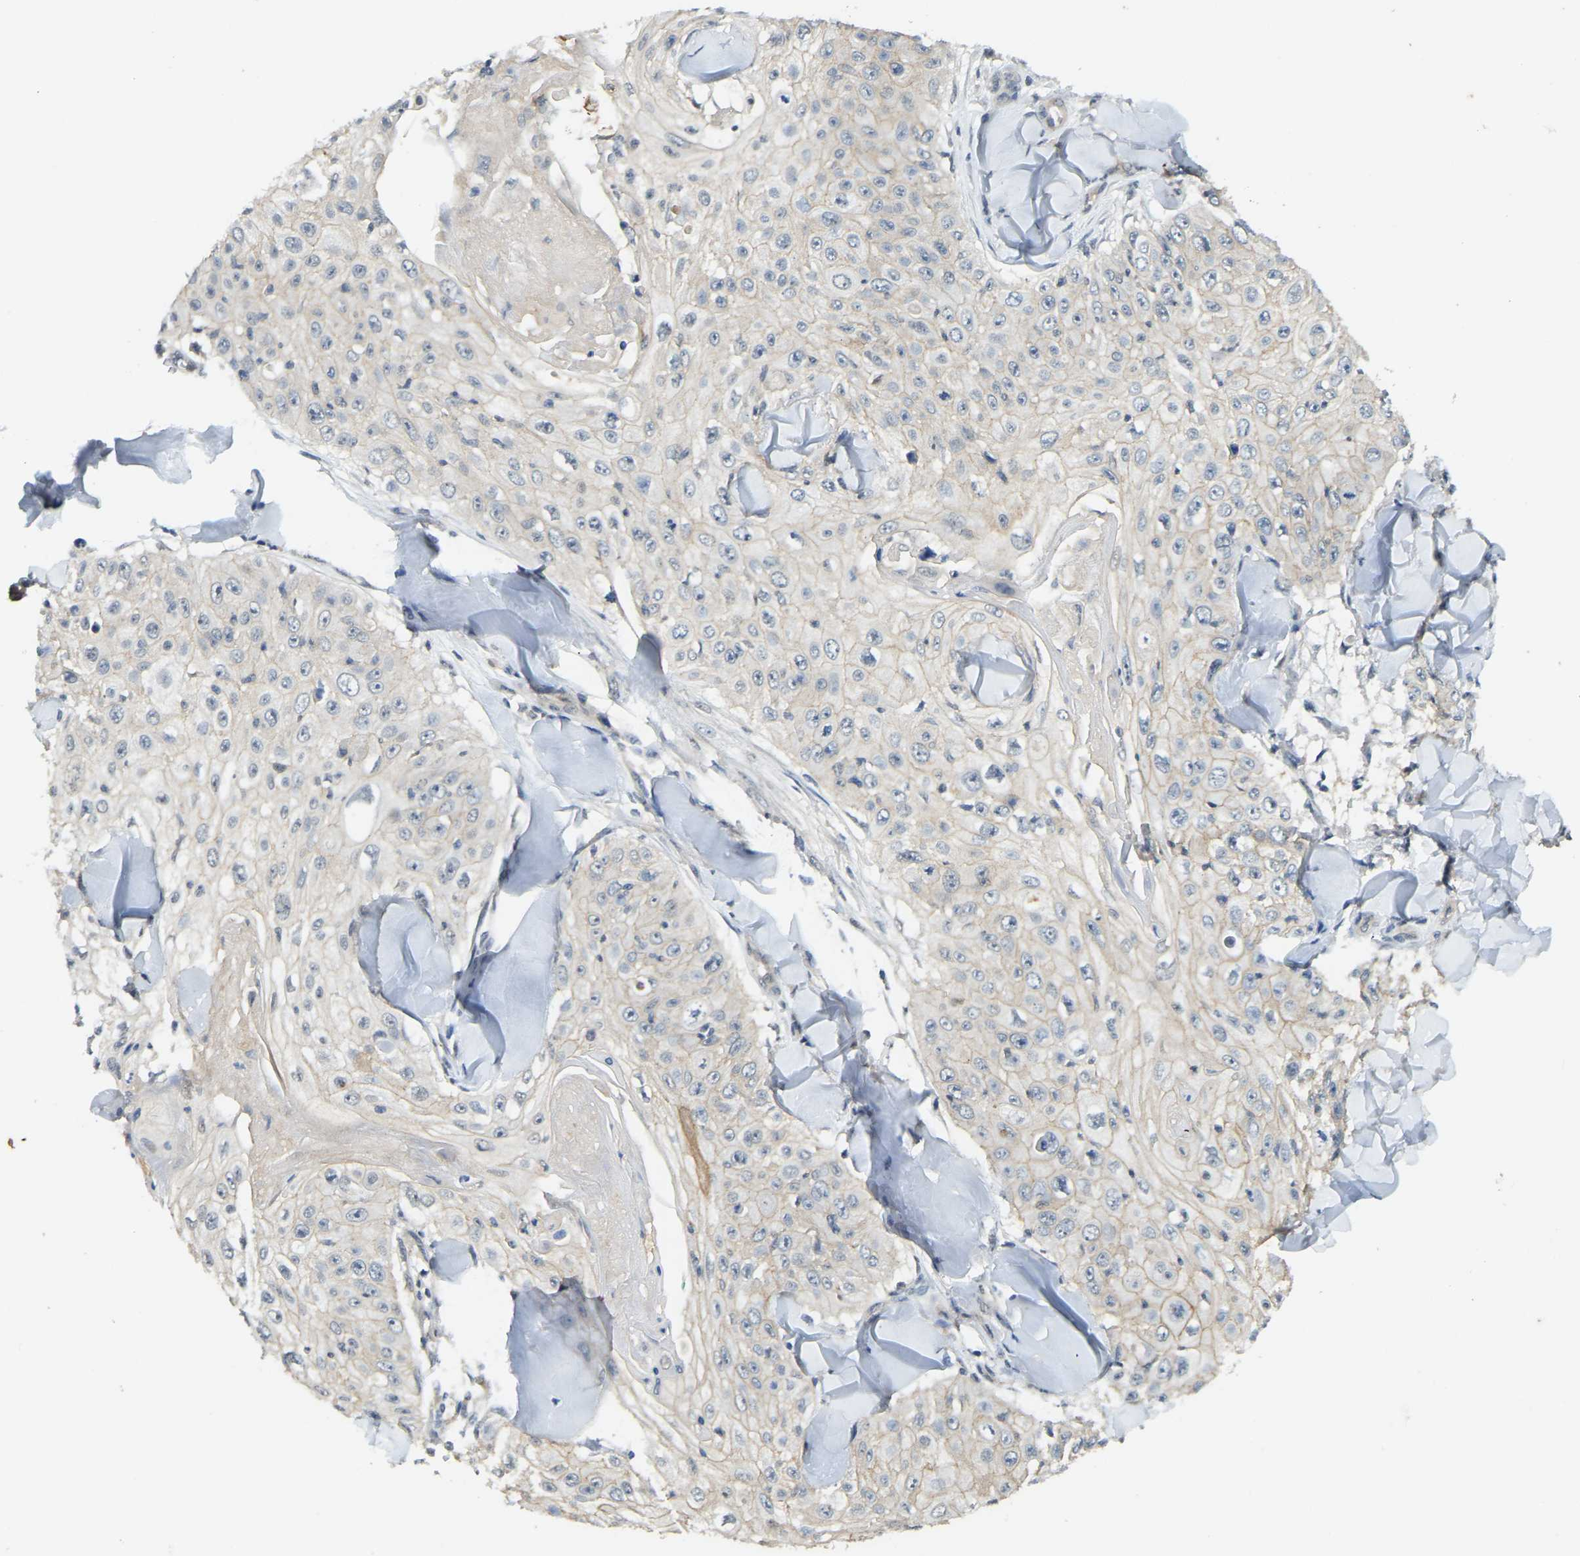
{"staining": {"intensity": "negative", "quantity": "none", "location": "none"}, "tissue": "skin cancer", "cell_type": "Tumor cells", "image_type": "cancer", "snomed": [{"axis": "morphology", "description": "Squamous cell carcinoma, NOS"}, {"axis": "topography", "description": "Skin"}], "caption": "There is no significant expression in tumor cells of skin squamous cell carcinoma.", "gene": "AHNAK", "patient": {"sex": "male", "age": 86}}